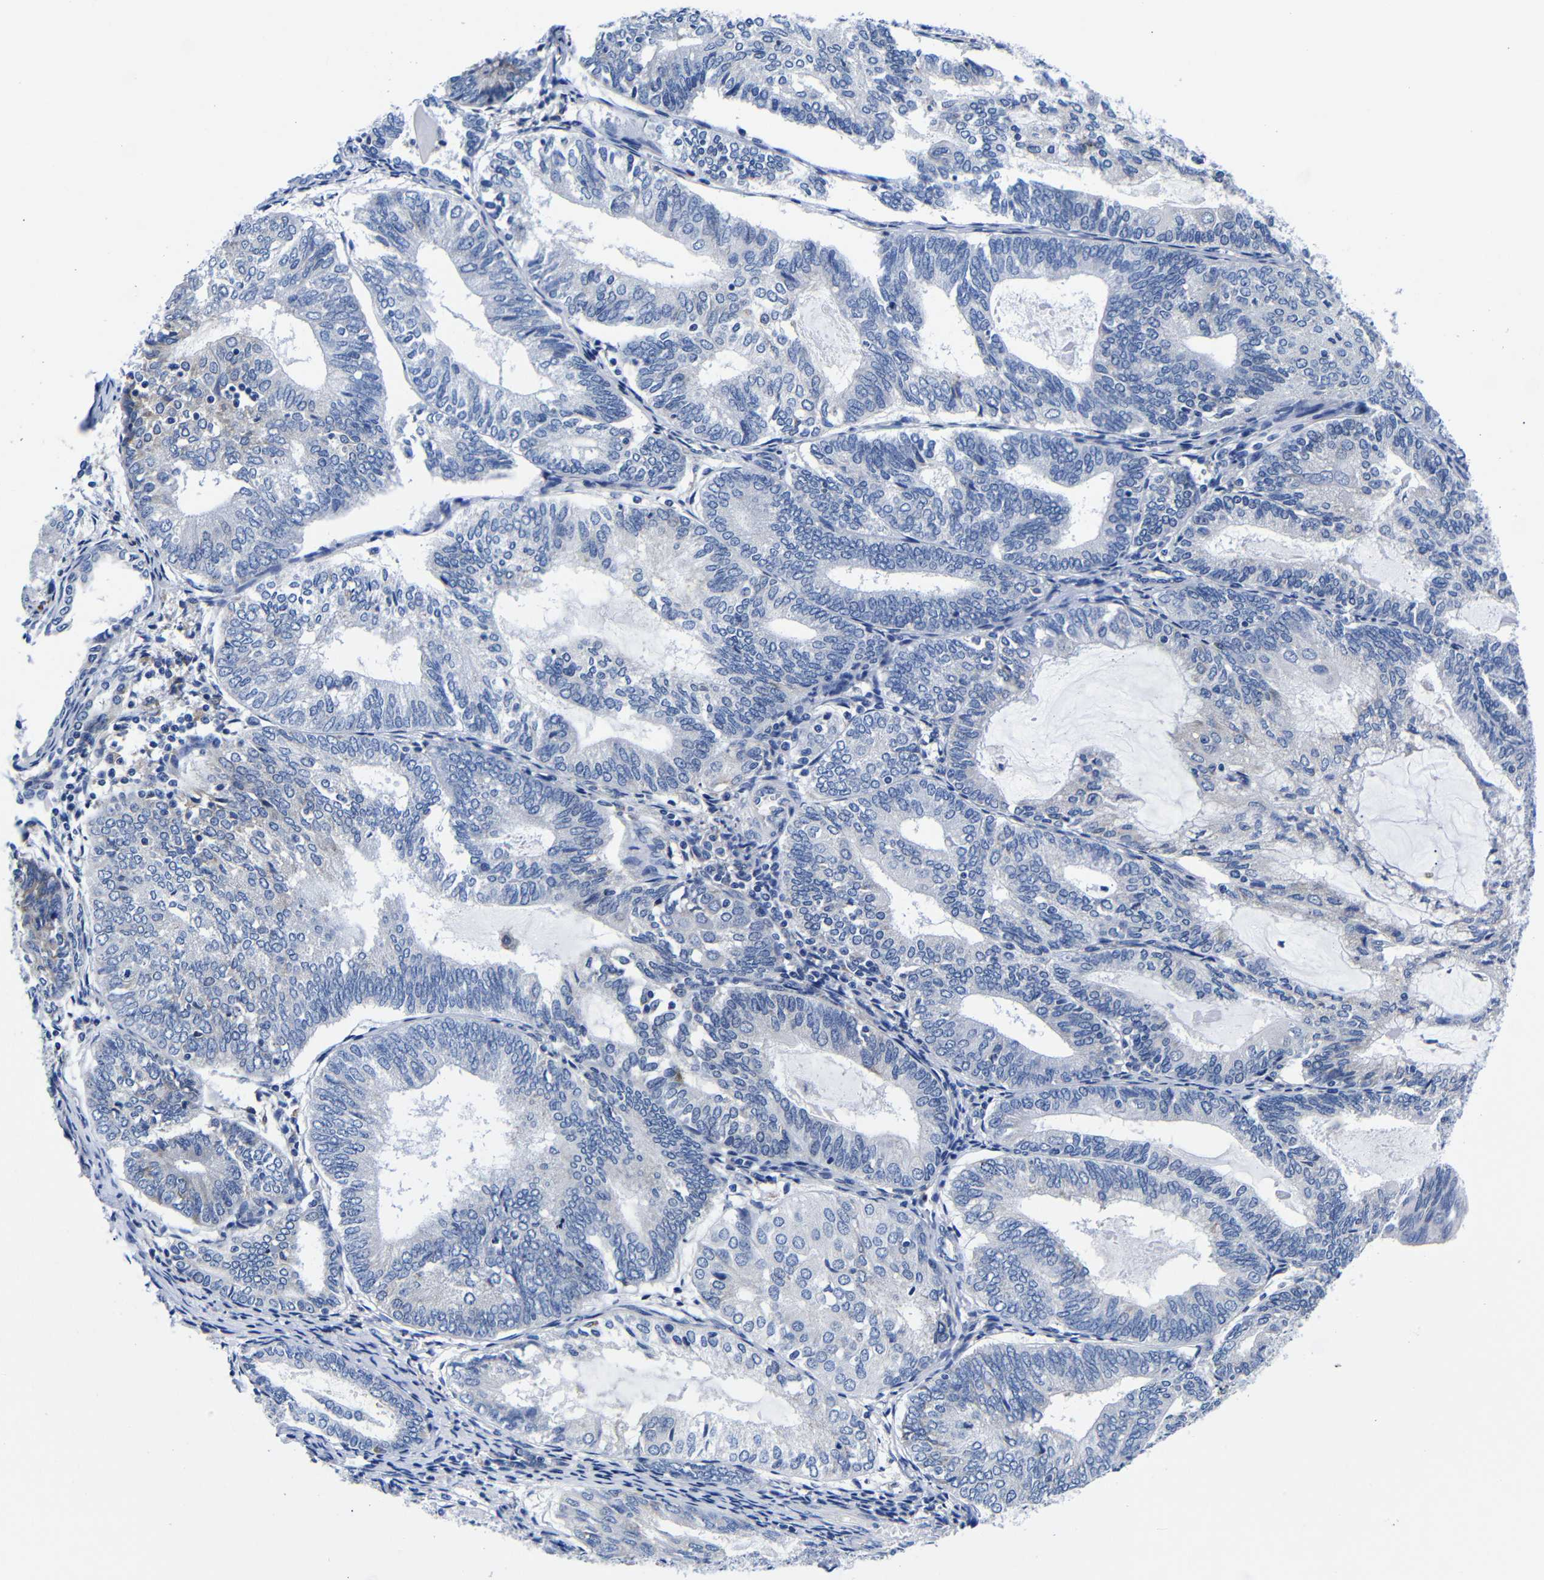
{"staining": {"intensity": "negative", "quantity": "none", "location": "none"}, "tissue": "endometrial cancer", "cell_type": "Tumor cells", "image_type": "cancer", "snomed": [{"axis": "morphology", "description": "Adenocarcinoma, NOS"}, {"axis": "topography", "description": "Endometrium"}], "caption": "Endometrial cancer (adenocarcinoma) was stained to show a protein in brown. There is no significant expression in tumor cells.", "gene": "CLEC4G", "patient": {"sex": "female", "age": 81}}